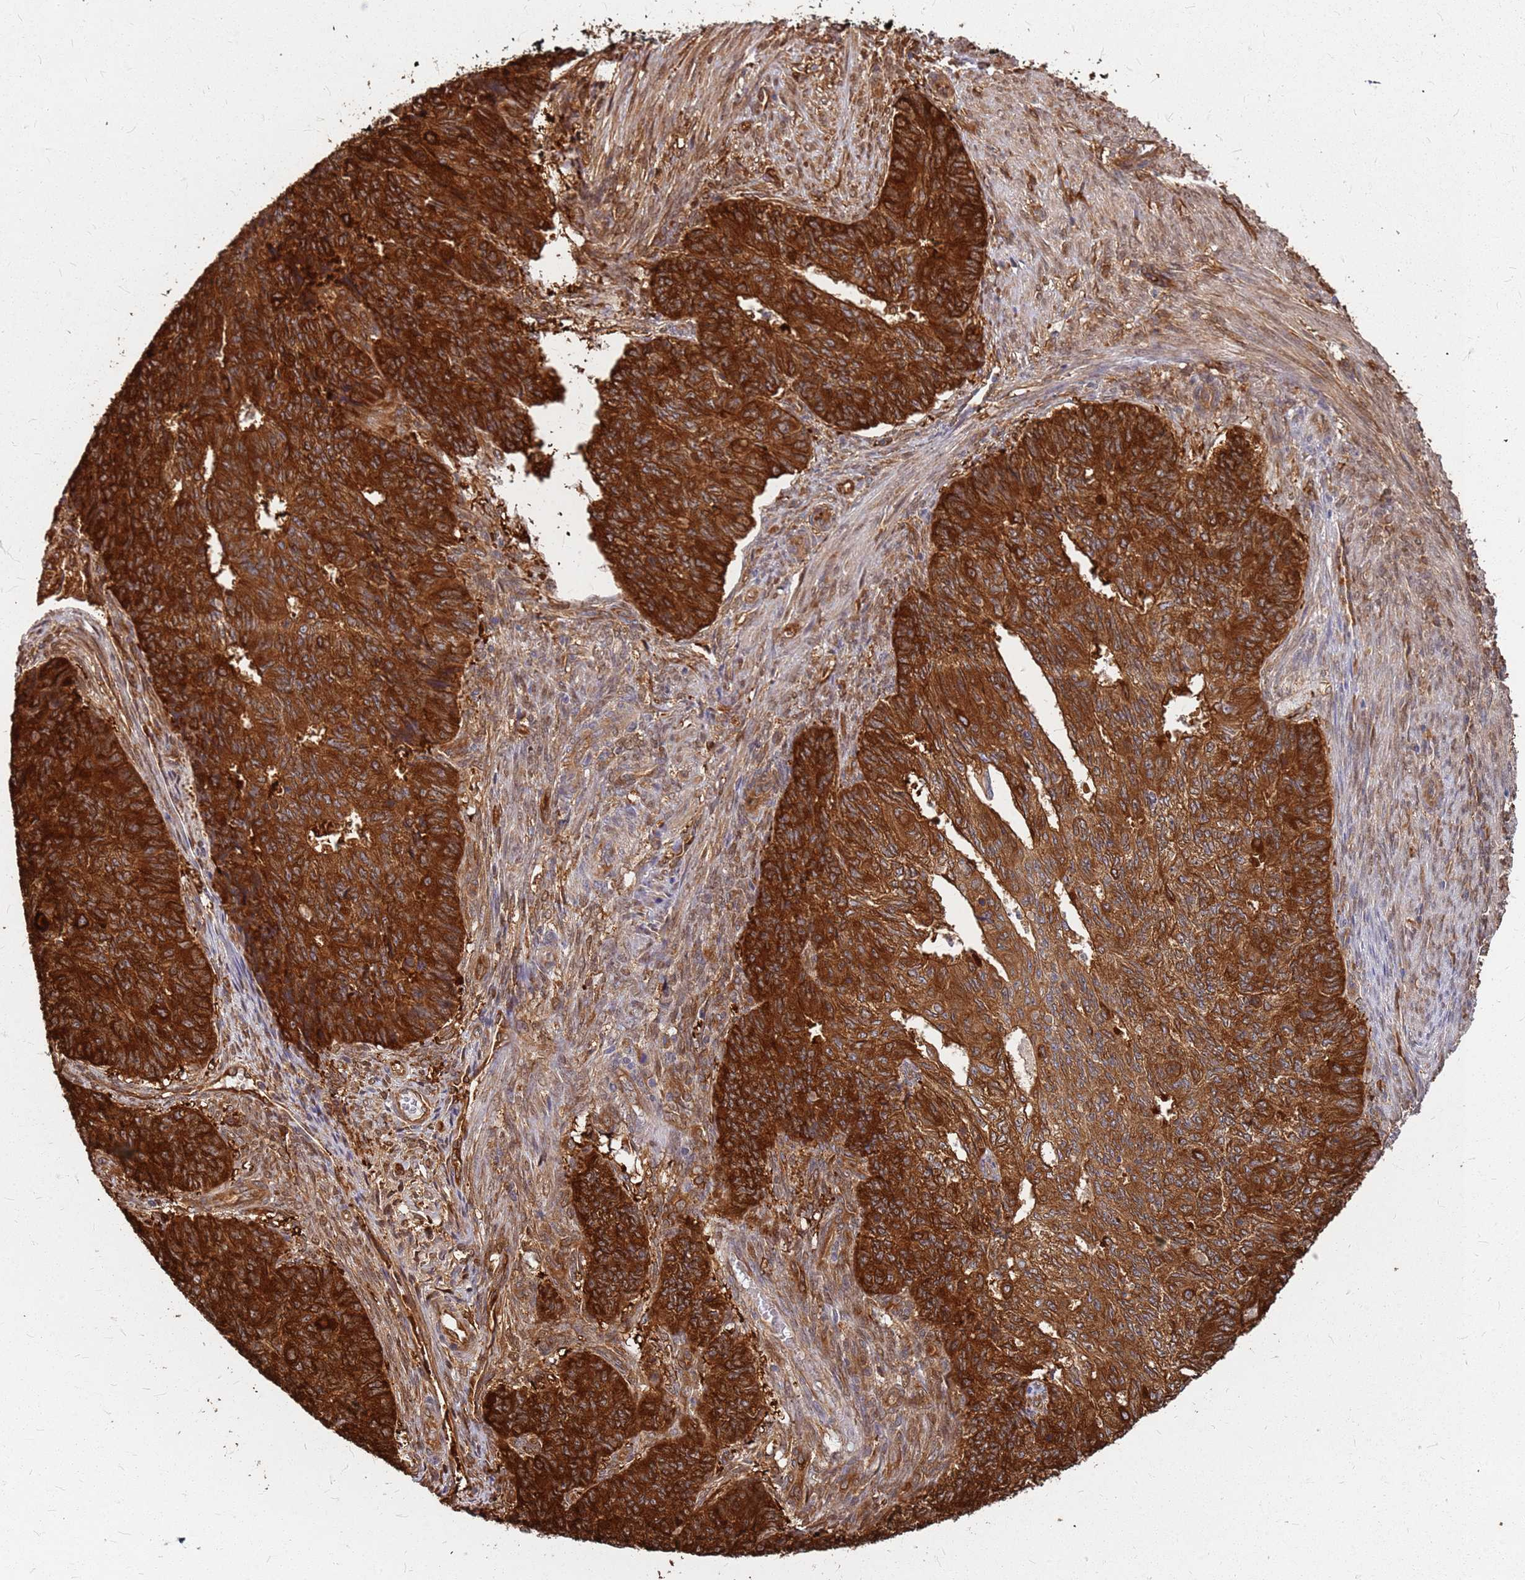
{"staining": {"intensity": "strong", "quantity": ">75%", "location": "cytoplasmic/membranous"}, "tissue": "endometrial cancer", "cell_type": "Tumor cells", "image_type": "cancer", "snomed": [{"axis": "morphology", "description": "Adenocarcinoma, NOS"}, {"axis": "topography", "description": "Endometrium"}], "caption": "A high amount of strong cytoplasmic/membranous staining is present in about >75% of tumor cells in endometrial cancer (adenocarcinoma) tissue.", "gene": "HDX", "patient": {"sex": "female", "age": 32}}